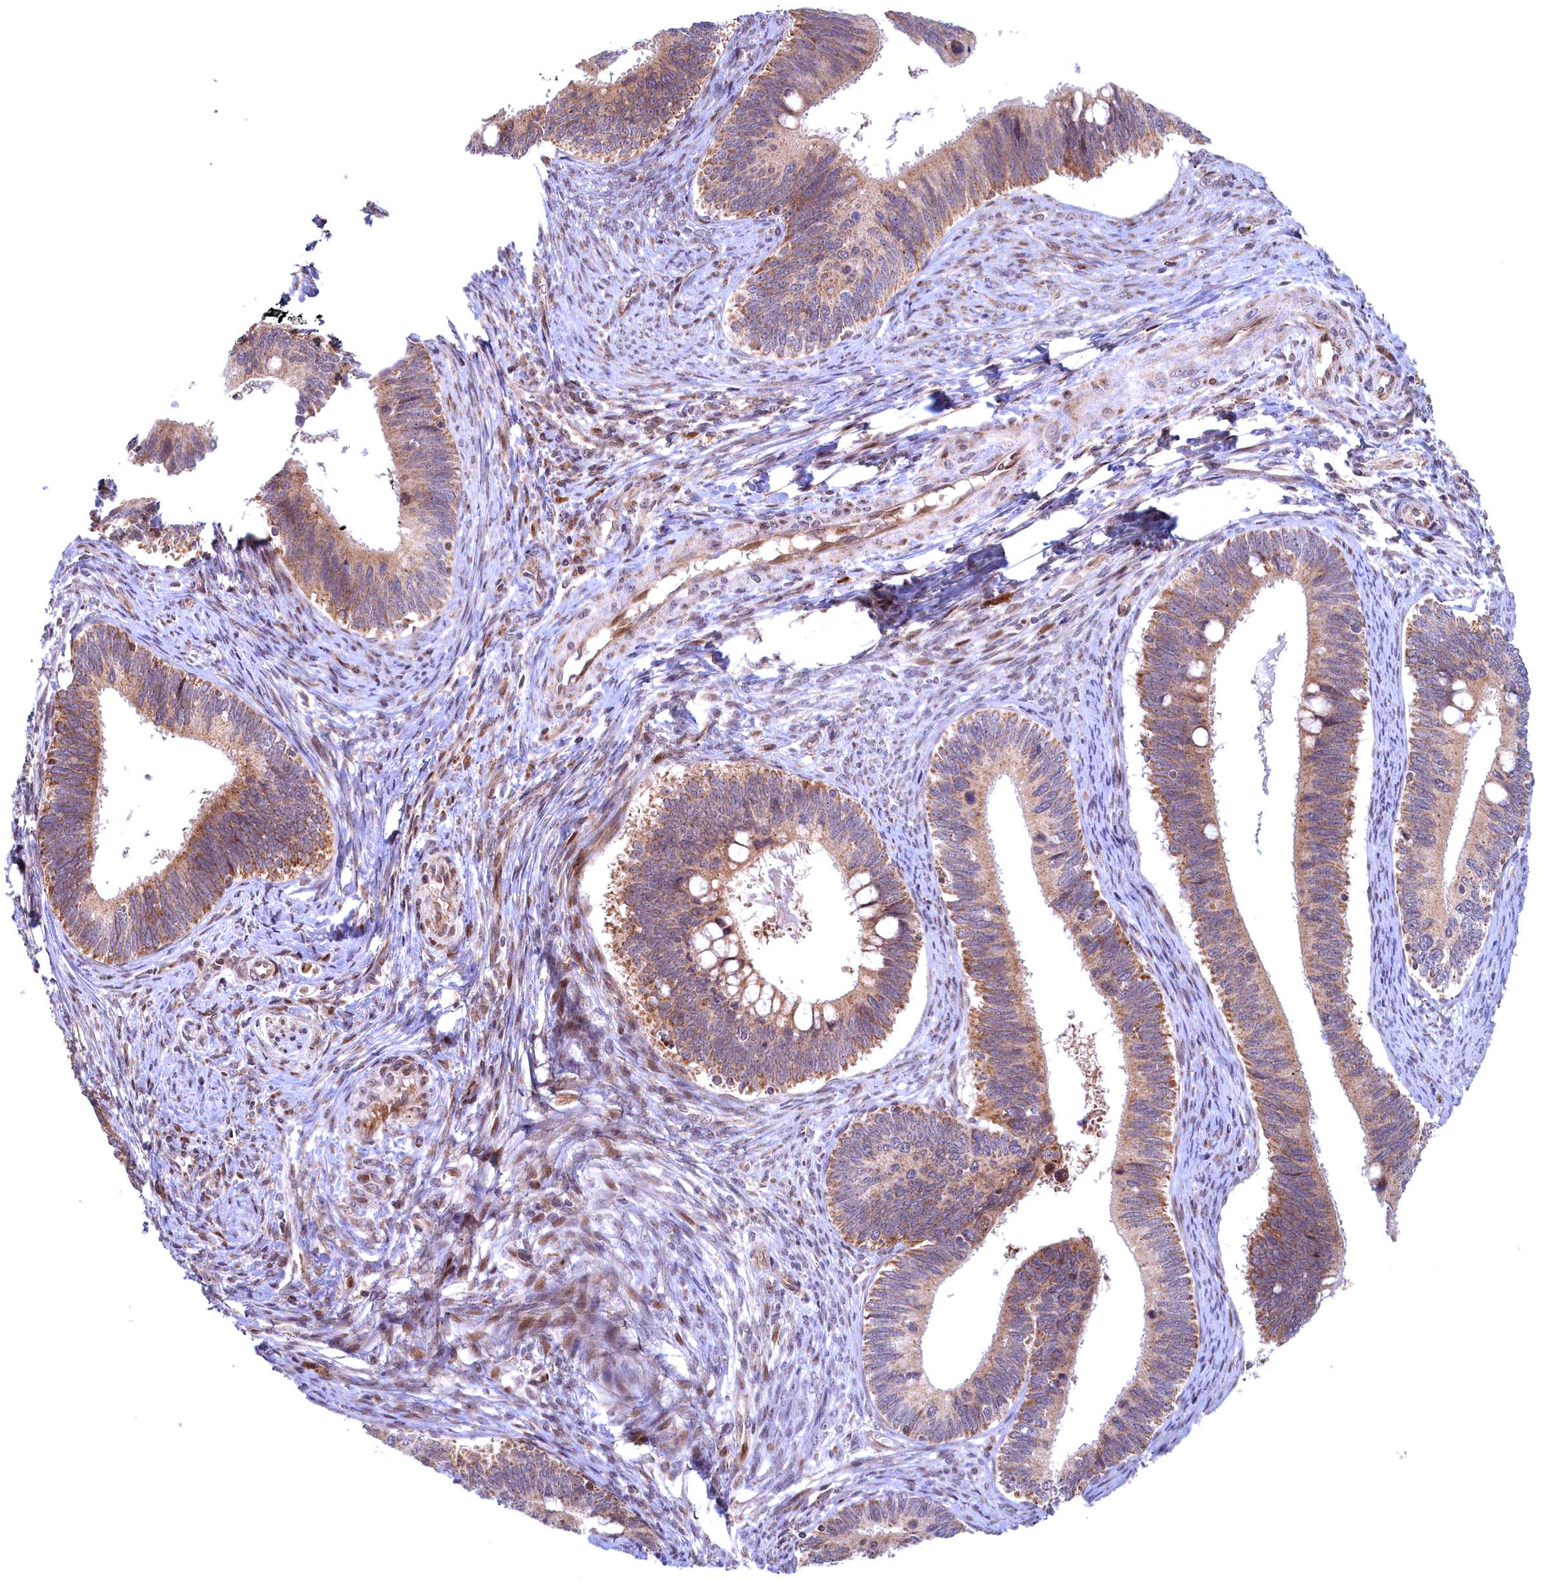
{"staining": {"intensity": "moderate", "quantity": ">75%", "location": "cytoplasmic/membranous"}, "tissue": "cervical cancer", "cell_type": "Tumor cells", "image_type": "cancer", "snomed": [{"axis": "morphology", "description": "Adenocarcinoma, NOS"}, {"axis": "topography", "description": "Cervix"}], "caption": "IHC staining of cervical adenocarcinoma, which shows medium levels of moderate cytoplasmic/membranous positivity in about >75% of tumor cells indicating moderate cytoplasmic/membranous protein positivity. The staining was performed using DAB (brown) for protein detection and nuclei were counterstained in hematoxylin (blue).", "gene": "PLA2G10", "patient": {"sex": "female", "age": 42}}